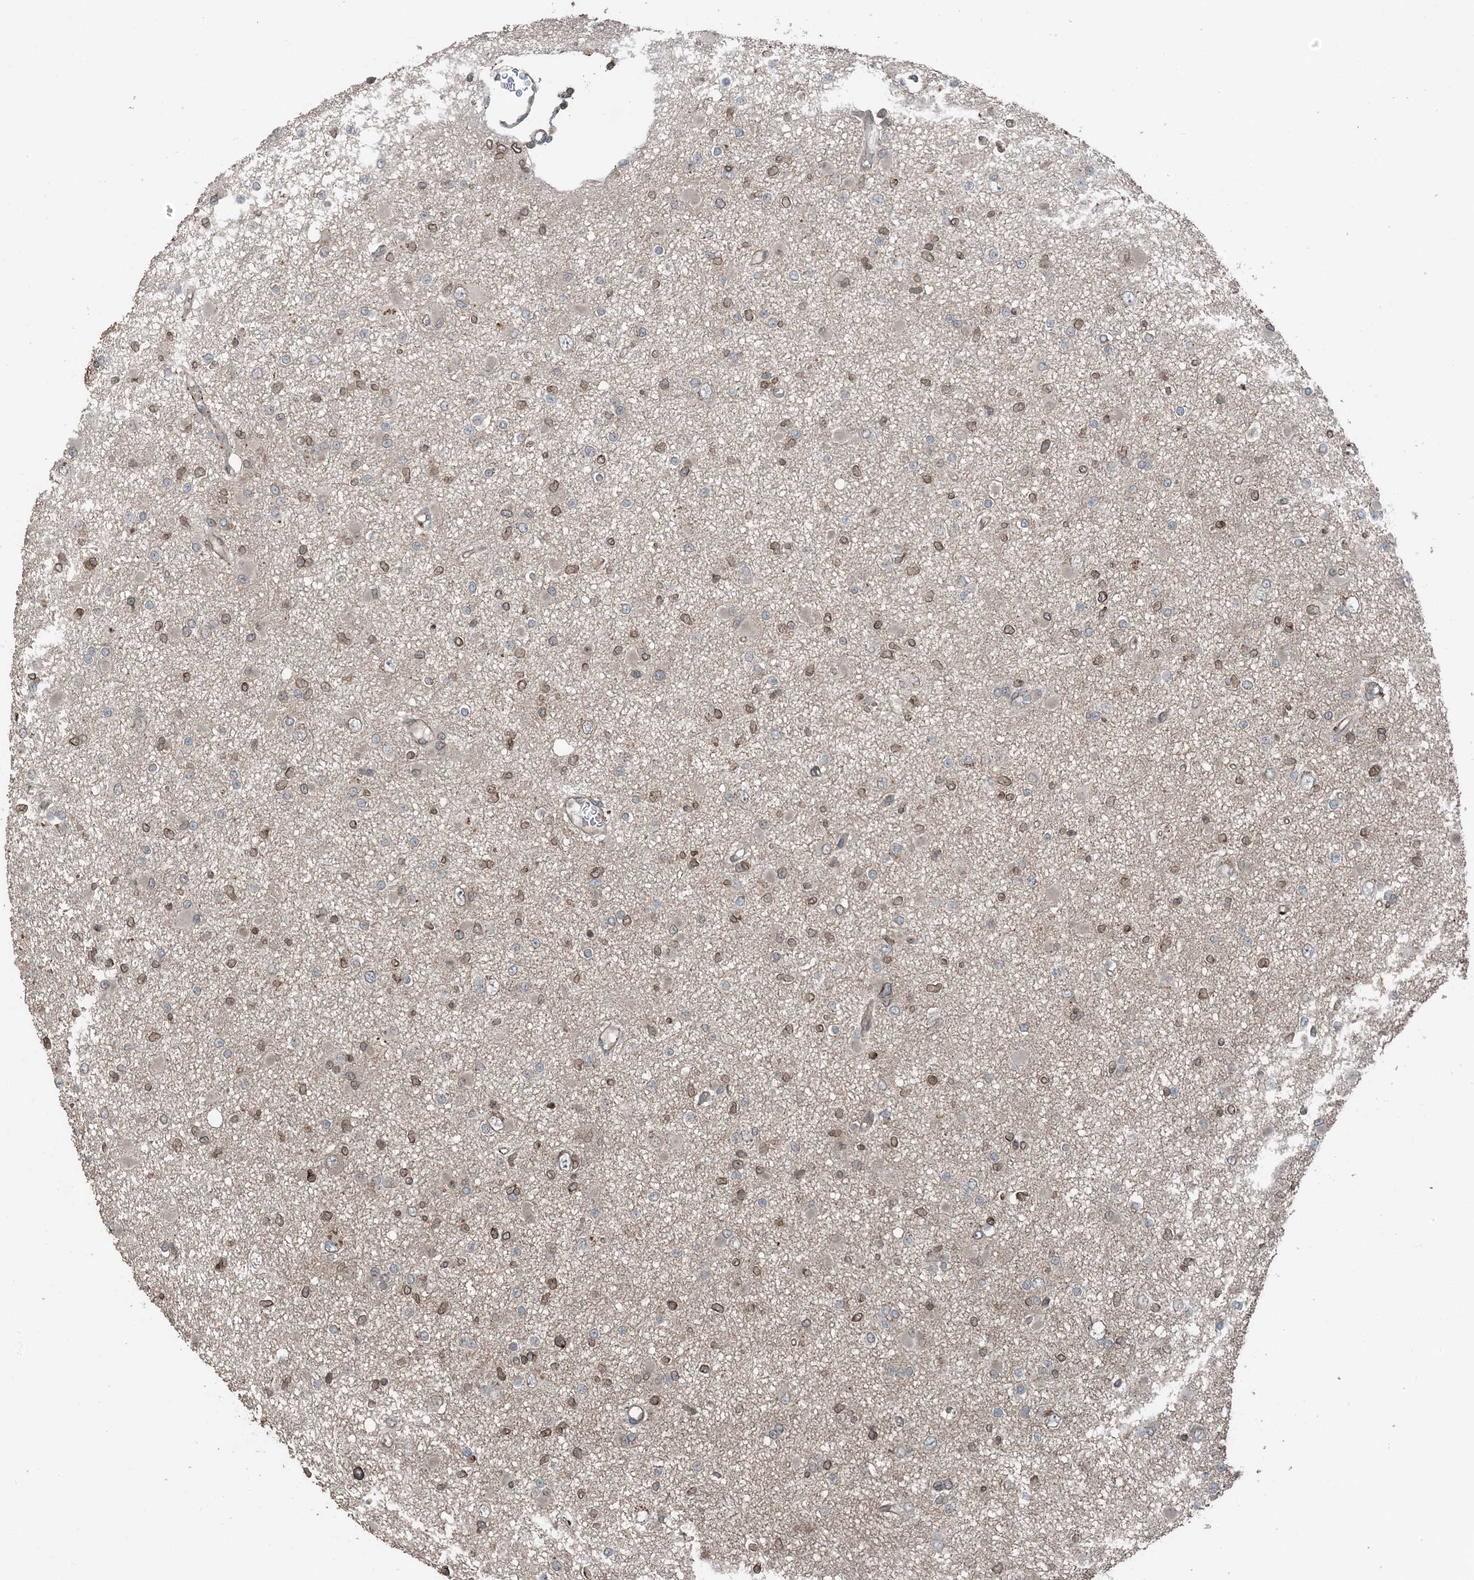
{"staining": {"intensity": "moderate", "quantity": "<25%", "location": "cytoplasmic/membranous,nuclear"}, "tissue": "glioma", "cell_type": "Tumor cells", "image_type": "cancer", "snomed": [{"axis": "morphology", "description": "Glioma, malignant, Low grade"}, {"axis": "topography", "description": "Brain"}], "caption": "There is low levels of moderate cytoplasmic/membranous and nuclear staining in tumor cells of malignant glioma (low-grade), as demonstrated by immunohistochemical staining (brown color).", "gene": "ZFAND2B", "patient": {"sex": "female", "age": 22}}